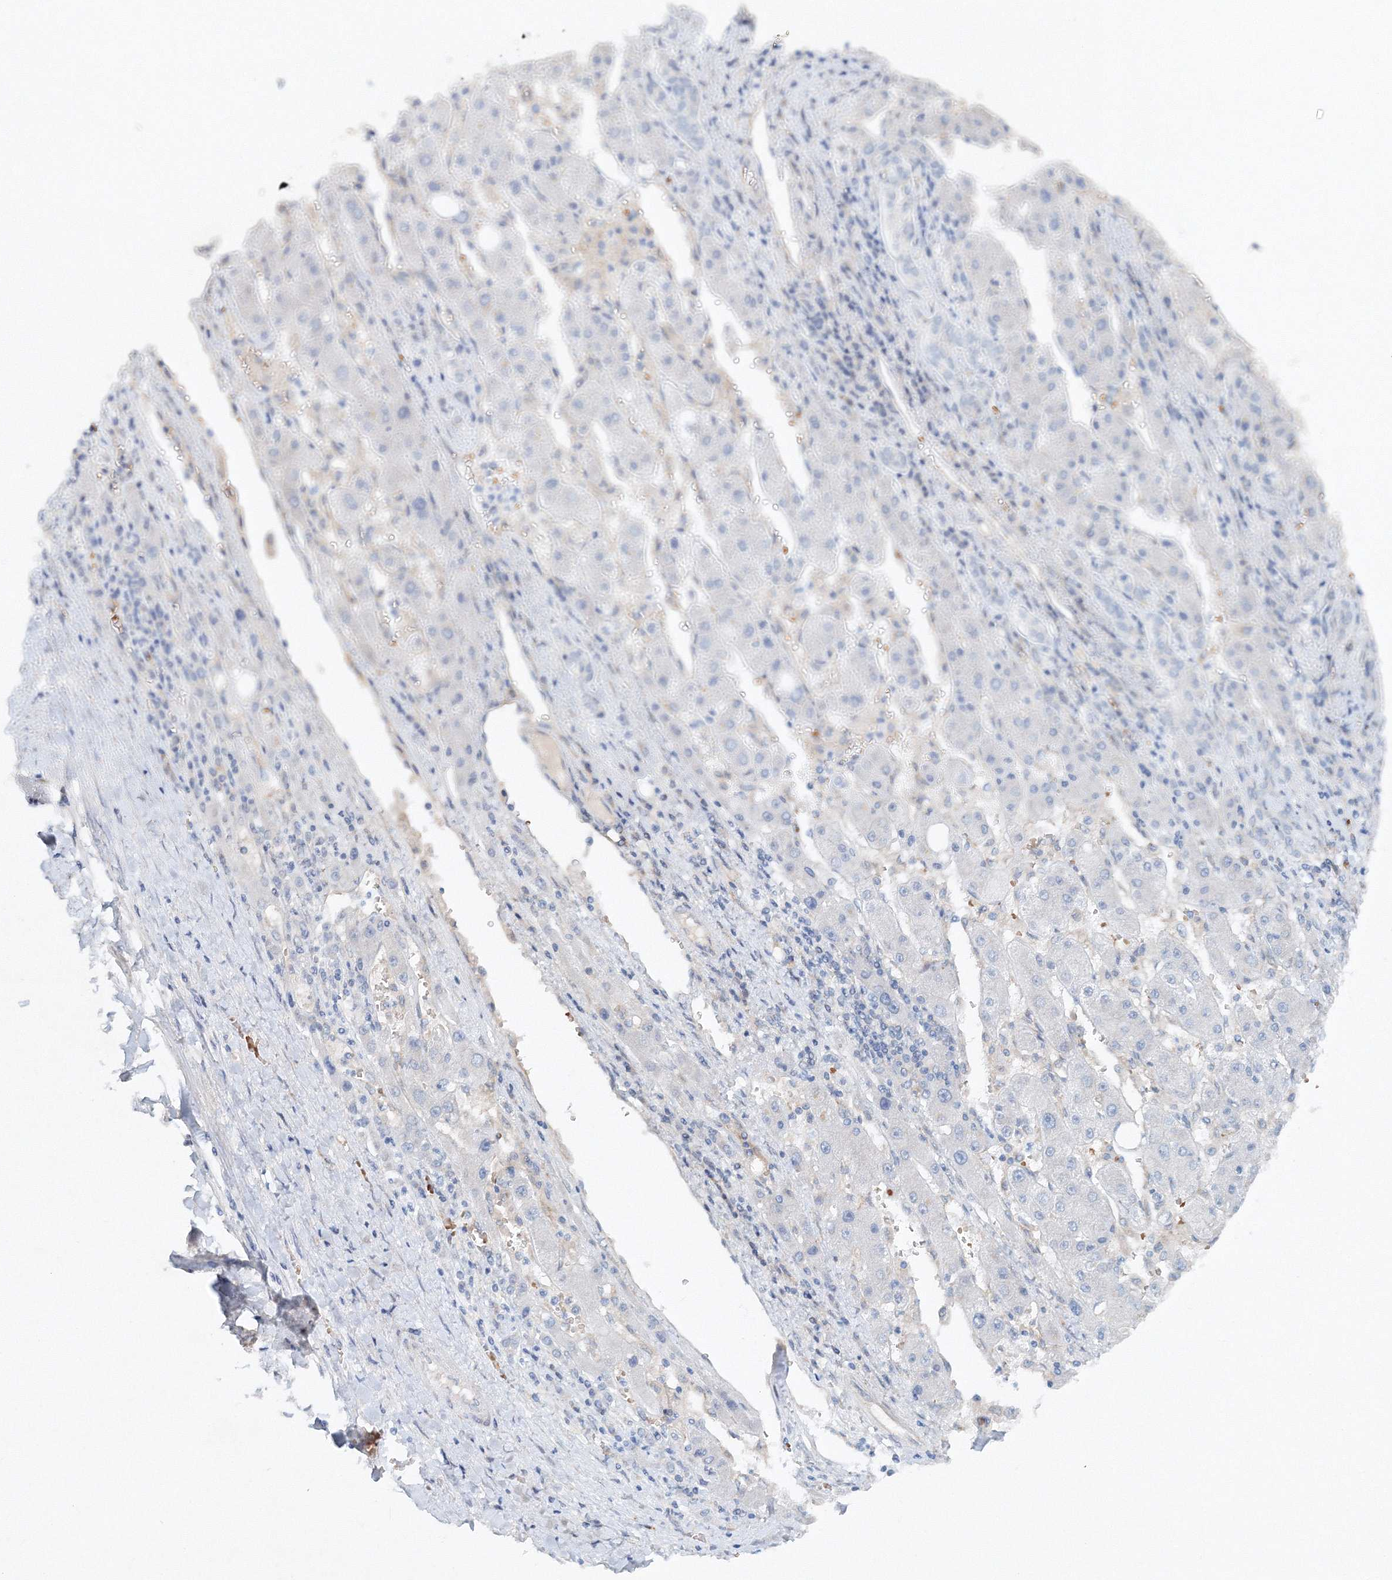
{"staining": {"intensity": "negative", "quantity": "none", "location": "none"}, "tissue": "liver cancer", "cell_type": "Tumor cells", "image_type": "cancer", "snomed": [{"axis": "morphology", "description": "Carcinoma, Hepatocellular, NOS"}, {"axis": "topography", "description": "Liver"}], "caption": "Immunohistochemical staining of human liver hepatocellular carcinoma exhibits no significant staining in tumor cells.", "gene": "SH3BP5", "patient": {"sex": "female", "age": 73}}